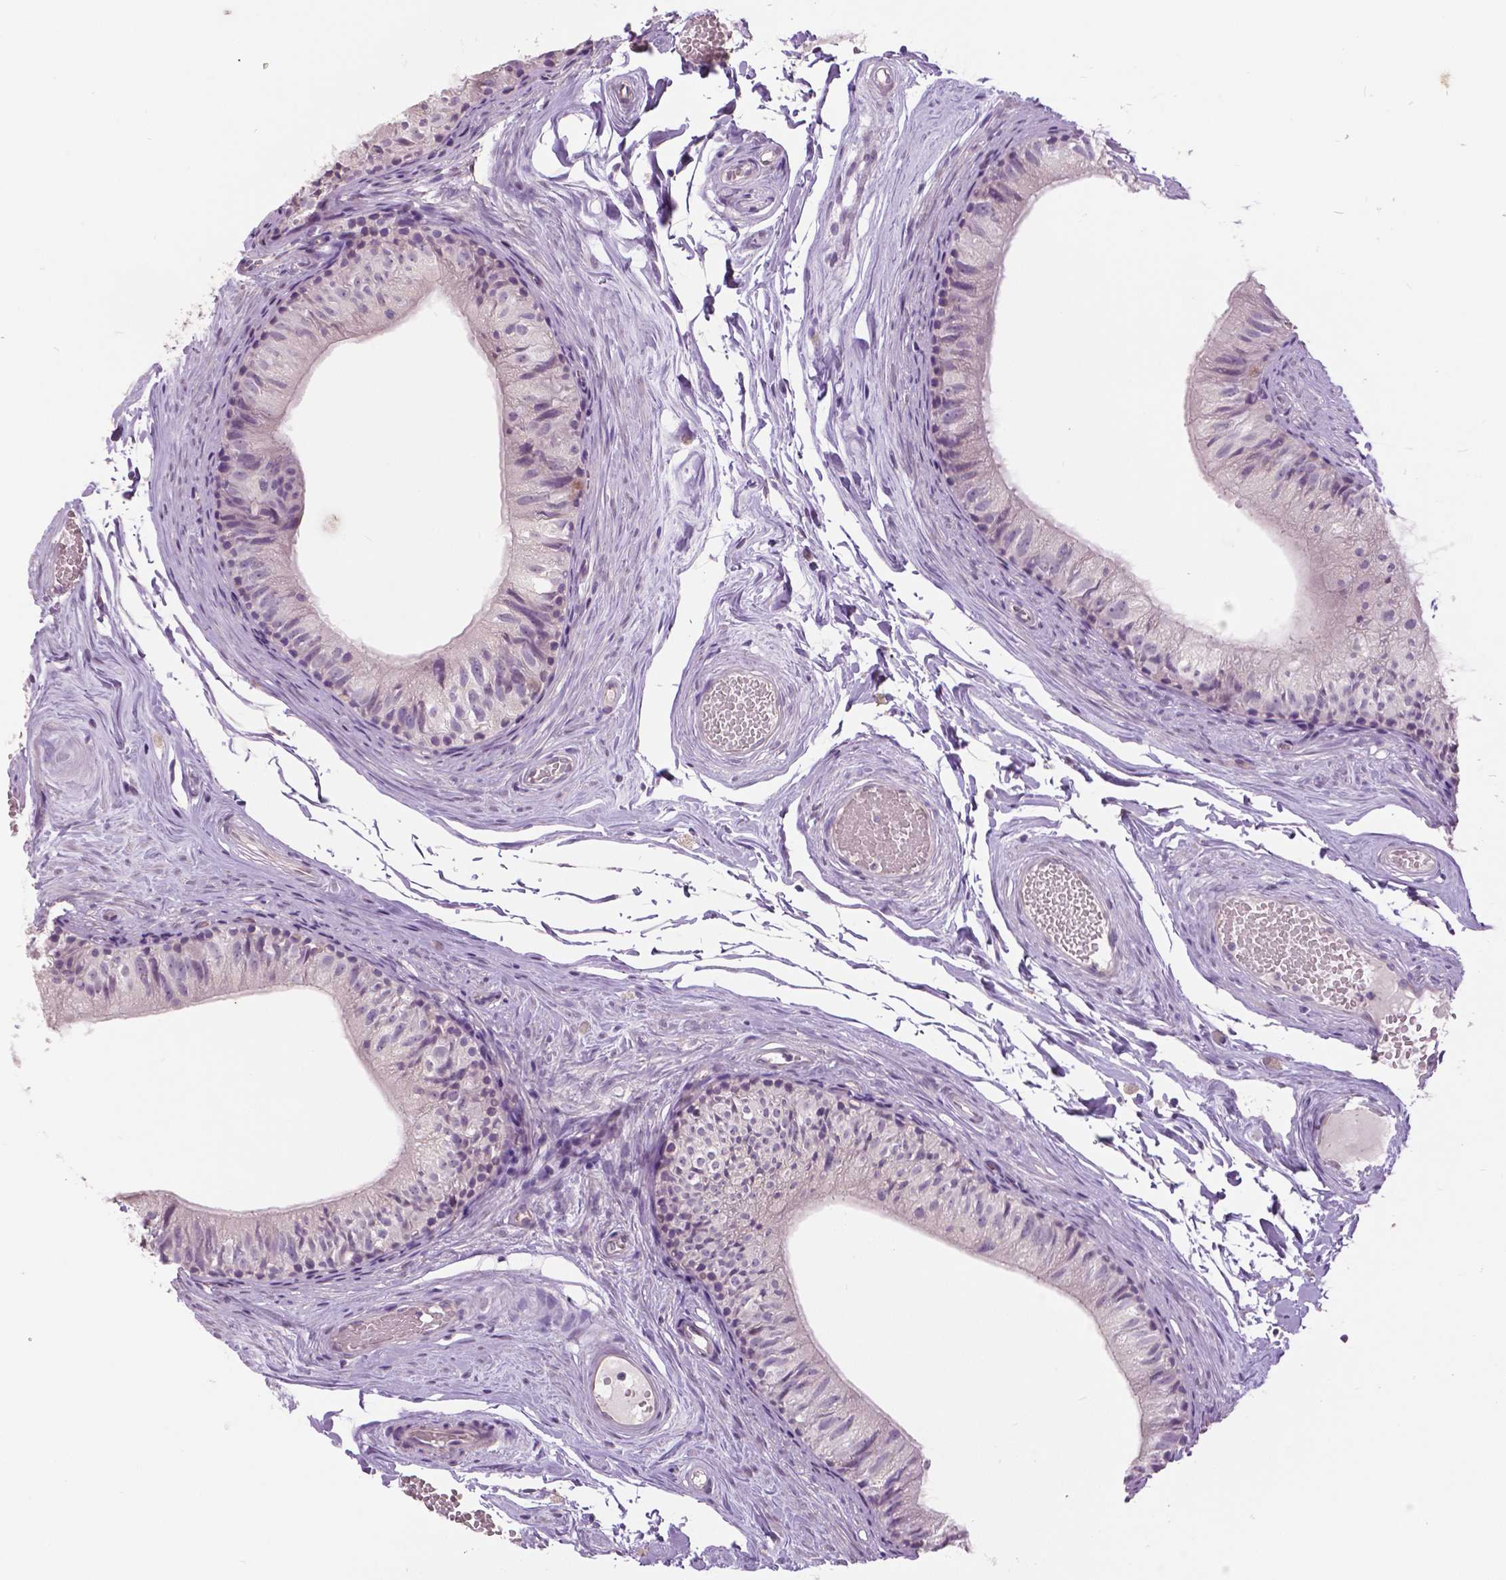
{"staining": {"intensity": "negative", "quantity": "none", "location": "none"}, "tissue": "epididymis", "cell_type": "Glandular cells", "image_type": "normal", "snomed": [{"axis": "morphology", "description": "Normal tissue, NOS"}, {"axis": "topography", "description": "Epididymis"}], "caption": "This is an immunohistochemistry (IHC) micrograph of benign human epididymis. There is no staining in glandular cells.", "gene": "FOXA1", "patient": {"sex": "male", "age": 45}}